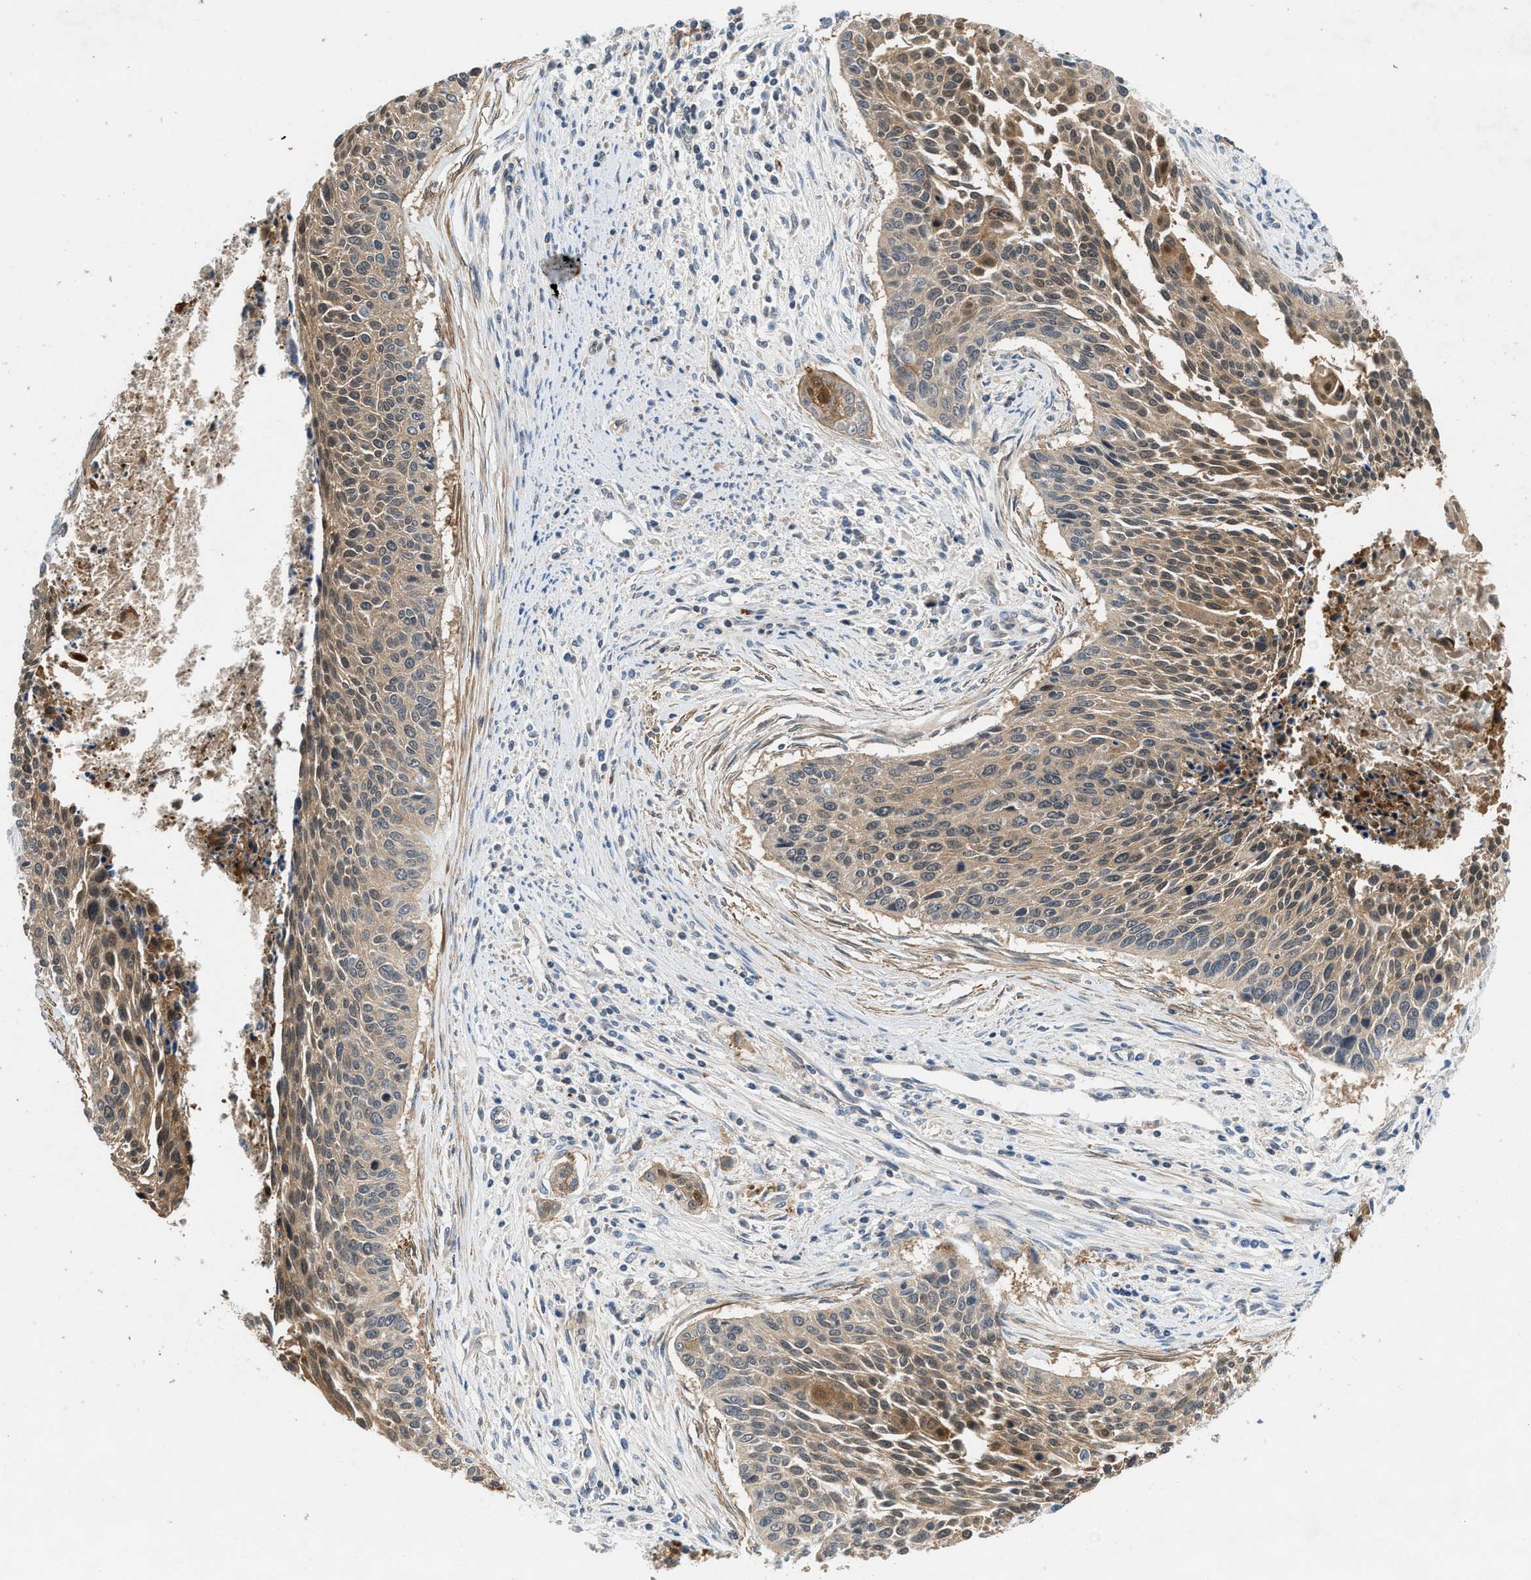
{"staining": {"intensity": "moderate", "quantity": ">75%", "location": "cytoplasmic/membranous"}, "tissue": "cervical cancer", "cell_type": "Tumor cells", "image_type": "cancer", "snomed": [{"axis": "morphology", "description": "Squamous cell carcinoma, NOS"}, {"axis": "topography", "description": "Cervix"}], "caption": "This image reveals immunohistochemistry (IHC) staining of human cervical cancer, with medium moderate cytoplasmic/membranous staining in approximately >75% of tumor cells.", "gene": "GPR31", "patient": {"sex": "female", "age": 55}}